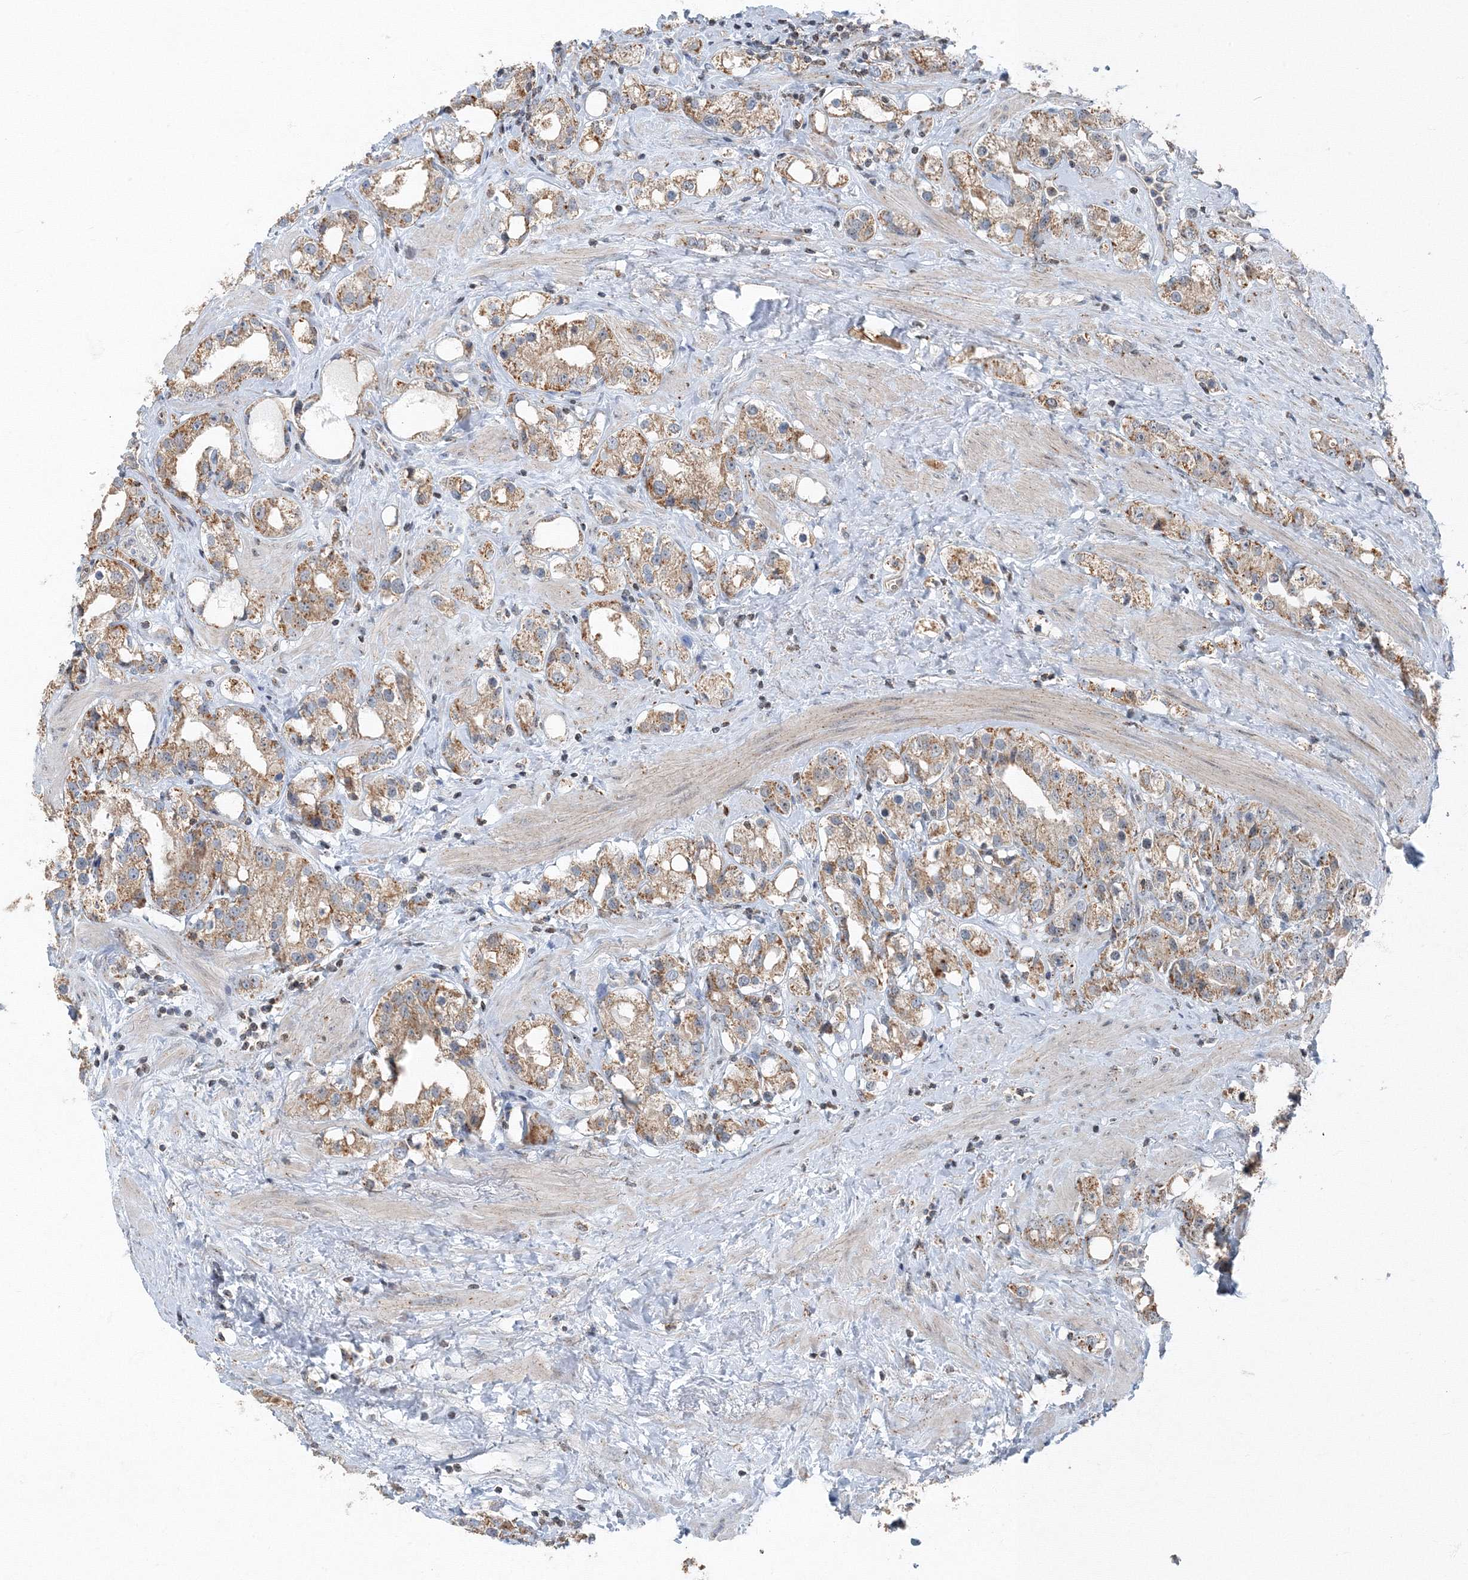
{"staining": {"intensity": "moderate", "quantity": ">75%", "location": "cytoplasmic/membranous"}, "tissue": "prostate cancer", "cell_type": "Tumor cells", "image_type": "cancer", "snomed": [{"axis": "morphology", "description": "Adenocarcinoma, NOS"}, {"axis": "topography", "description": "Prostate"}], "caption": "This micrograph demonstrates immunohistochemistry staining of human prostate cancer, with medium moderate cytoplasmic/membranous staining in about >75% of tumor cells.", "gene": "AASDH", "patient": {"sex": "male", "age": 79}}